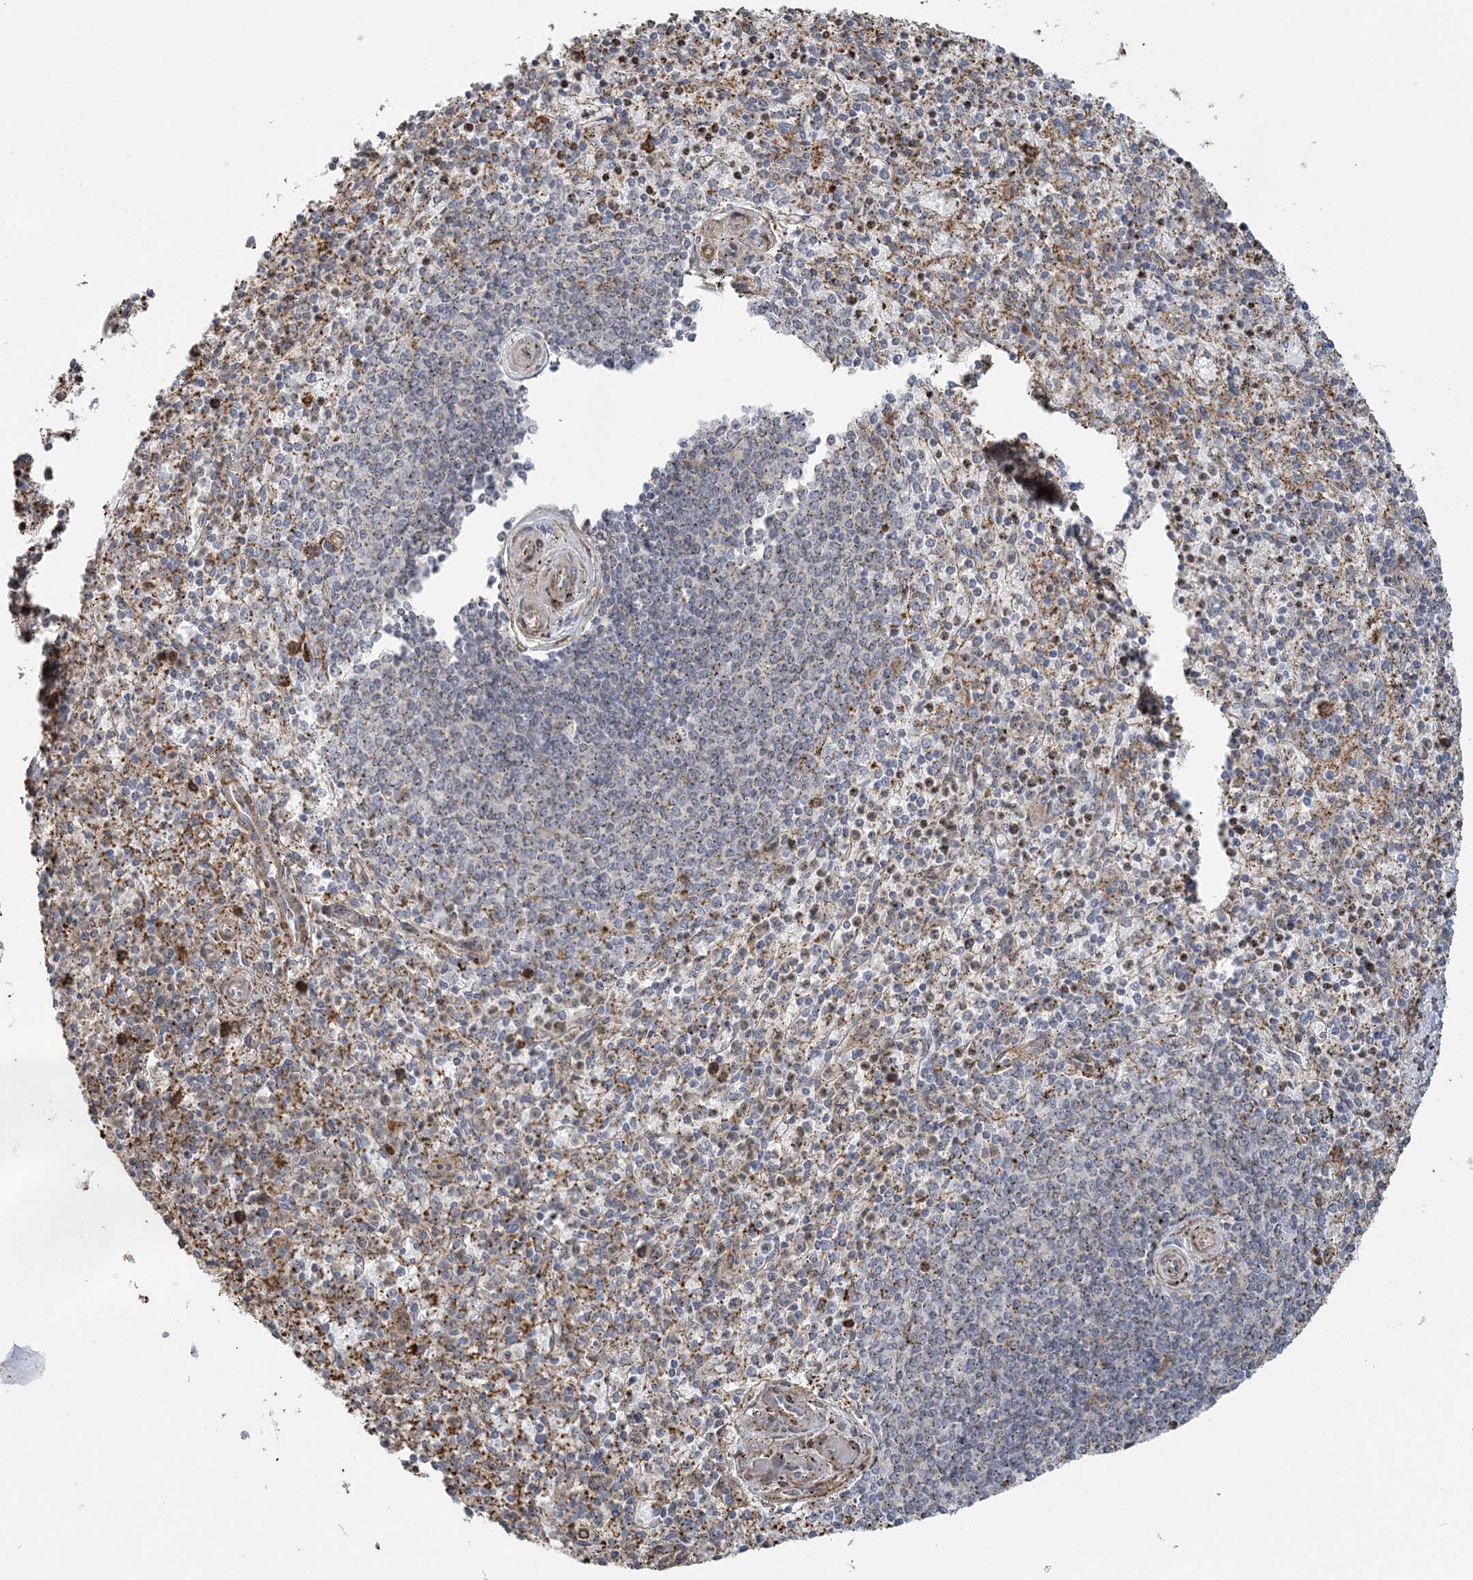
{"staining": {"intensity": "moderate", "quantity": "25%-75%", "location": "cytoplasmic/membranous"}, "tissue": "spleen", "cell_type": "Cells in red pulp", "image_type": "normal", "snomed": [{"axis": "morphology", "description": "Normal tissue, NOS"}, {"axis": "topography", "description": "Spleen"}], "caption": "DAB (3,3'-diaminobenzidine) immunohistochemical staining of normal human spleen exhibits moderate cytoplasmic/membranous protein positivity in approximately 25%-75% of cells in red pulp.", "gene": "TRAF3IP2", "patient": {"sex": "male", "age": 72}}